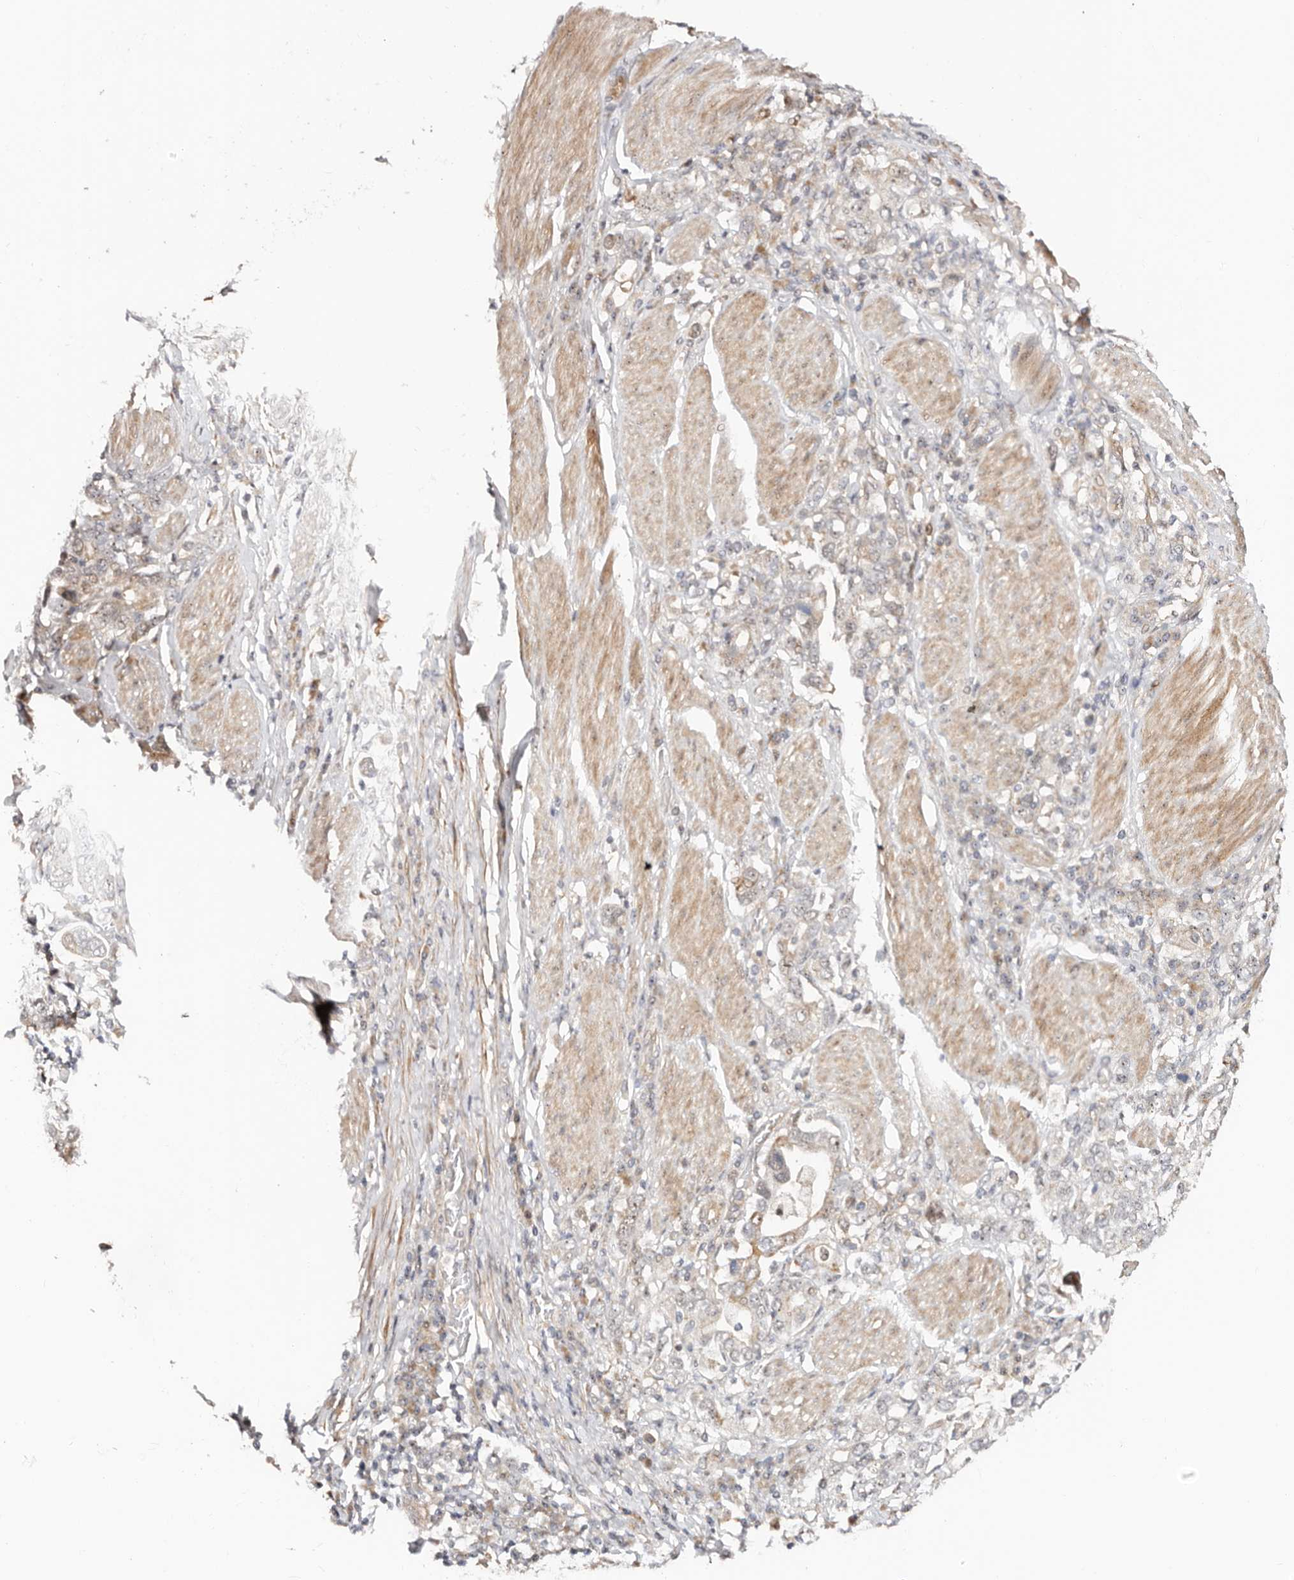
{"staining": {"intensity": "moderate", "quantity": "<25%", "location": "cytoplasmic/membranous"}, "tissue": "stomach cancer", "cell_type": "Tumor cells", "image_type": "cancer", "snomed": [{"axis": "morphology", "description": "Adenocarcinoma, NOS"}, {"axis": "topography", "description": "Stomach, upper"}], "caption": "Protein analysis of stomach cancer (adenocarcinoma) tissue shows moderate cytoplasmic/membranous positivity in approximately <25% of tumor cells.", "gene": "ODF2L", "patient": {"sex": "male", "age": 62}}